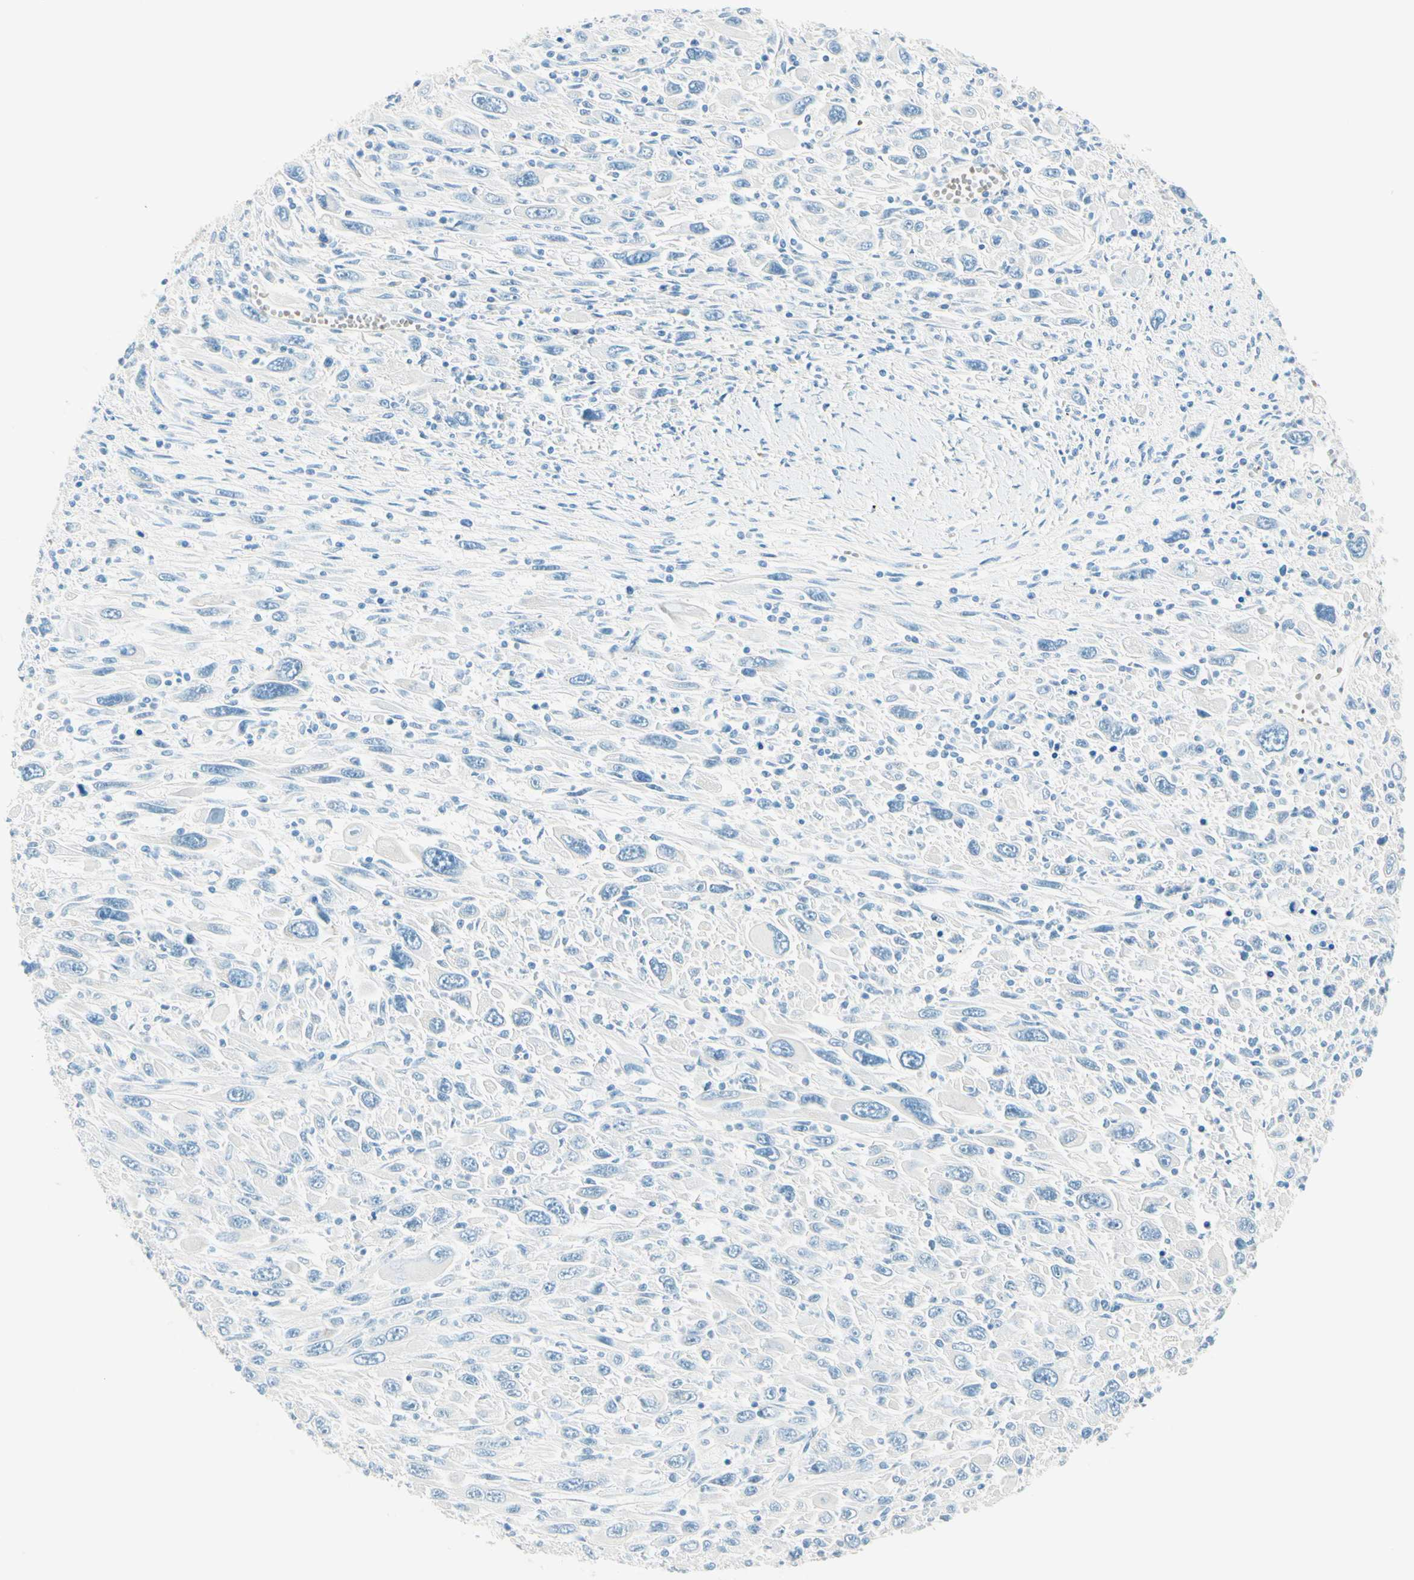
{"staining": {"intensity": "negative", "quantity": "none", "location": "none"}, "tissue": "melanoma", "cell_type": "Tumor cells", "image_type": "cancer", "snomed": [{"axis": "morphology", "description": "Malignant melanoma, Metastatic site"}, {"axis": "topography", "description": "Skin"}], "caption": "Protein analysis of malignant melanoma (metastatic site) shows no significant positivity in tumor cells.", "gene": "NCBP2L", "patient": {"sex": "female", "age": 56}}